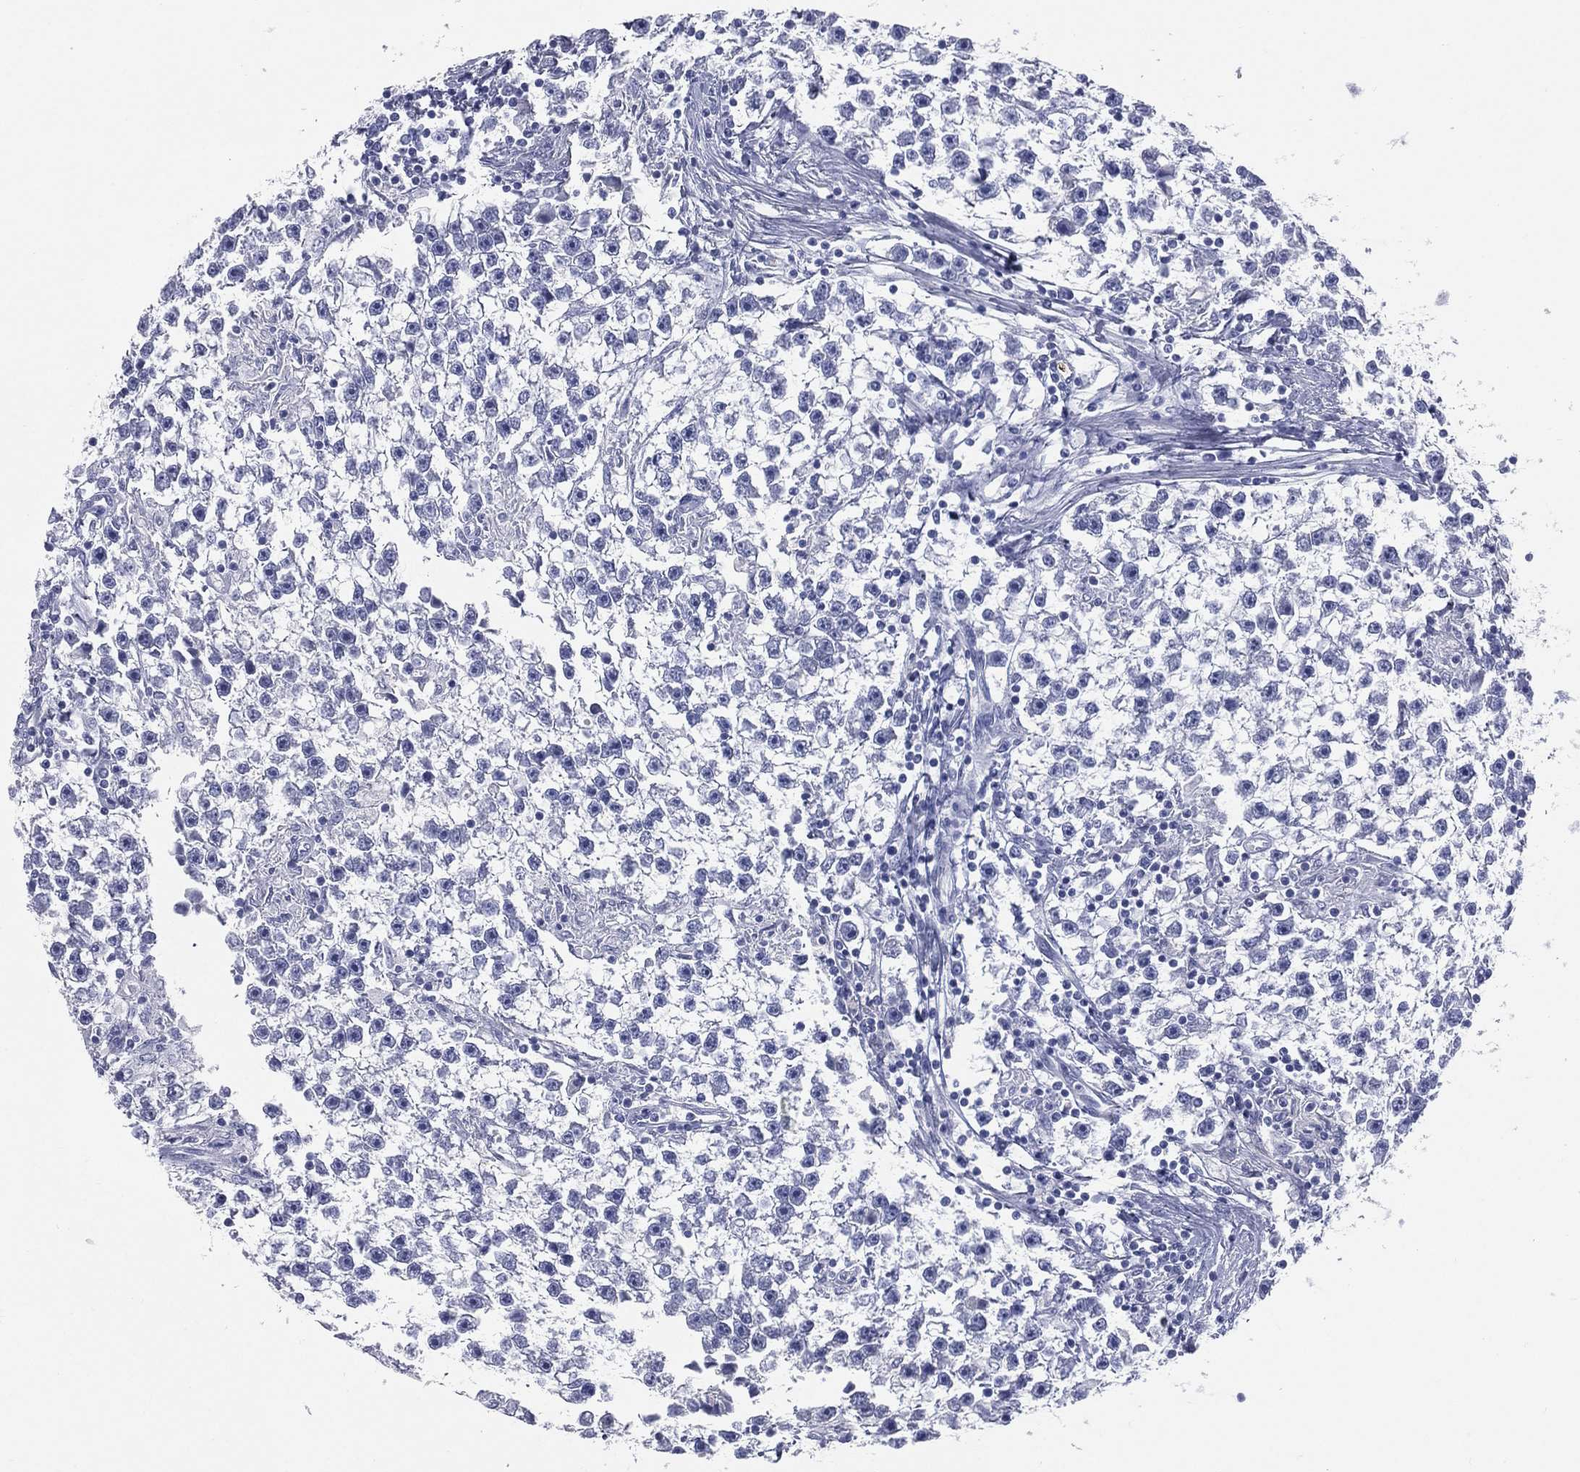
{"staining": {"intensity": "negative", "quantity": "none", "location": "none"}, "tissue": "testis cancer", "cell_type": "Tumor cells", "image_type": "cancer", "snomed": [{"axis": "morphology", "description": "Seminoma, NOS"}, {"axis": "topography", "description": "Testis"}], "caption": "Testis cancer was stained to show a protein in brown. There is no significant staining in tumor cells.", "gene": "HP", "patient": {"sex": "male", "age": 59}}